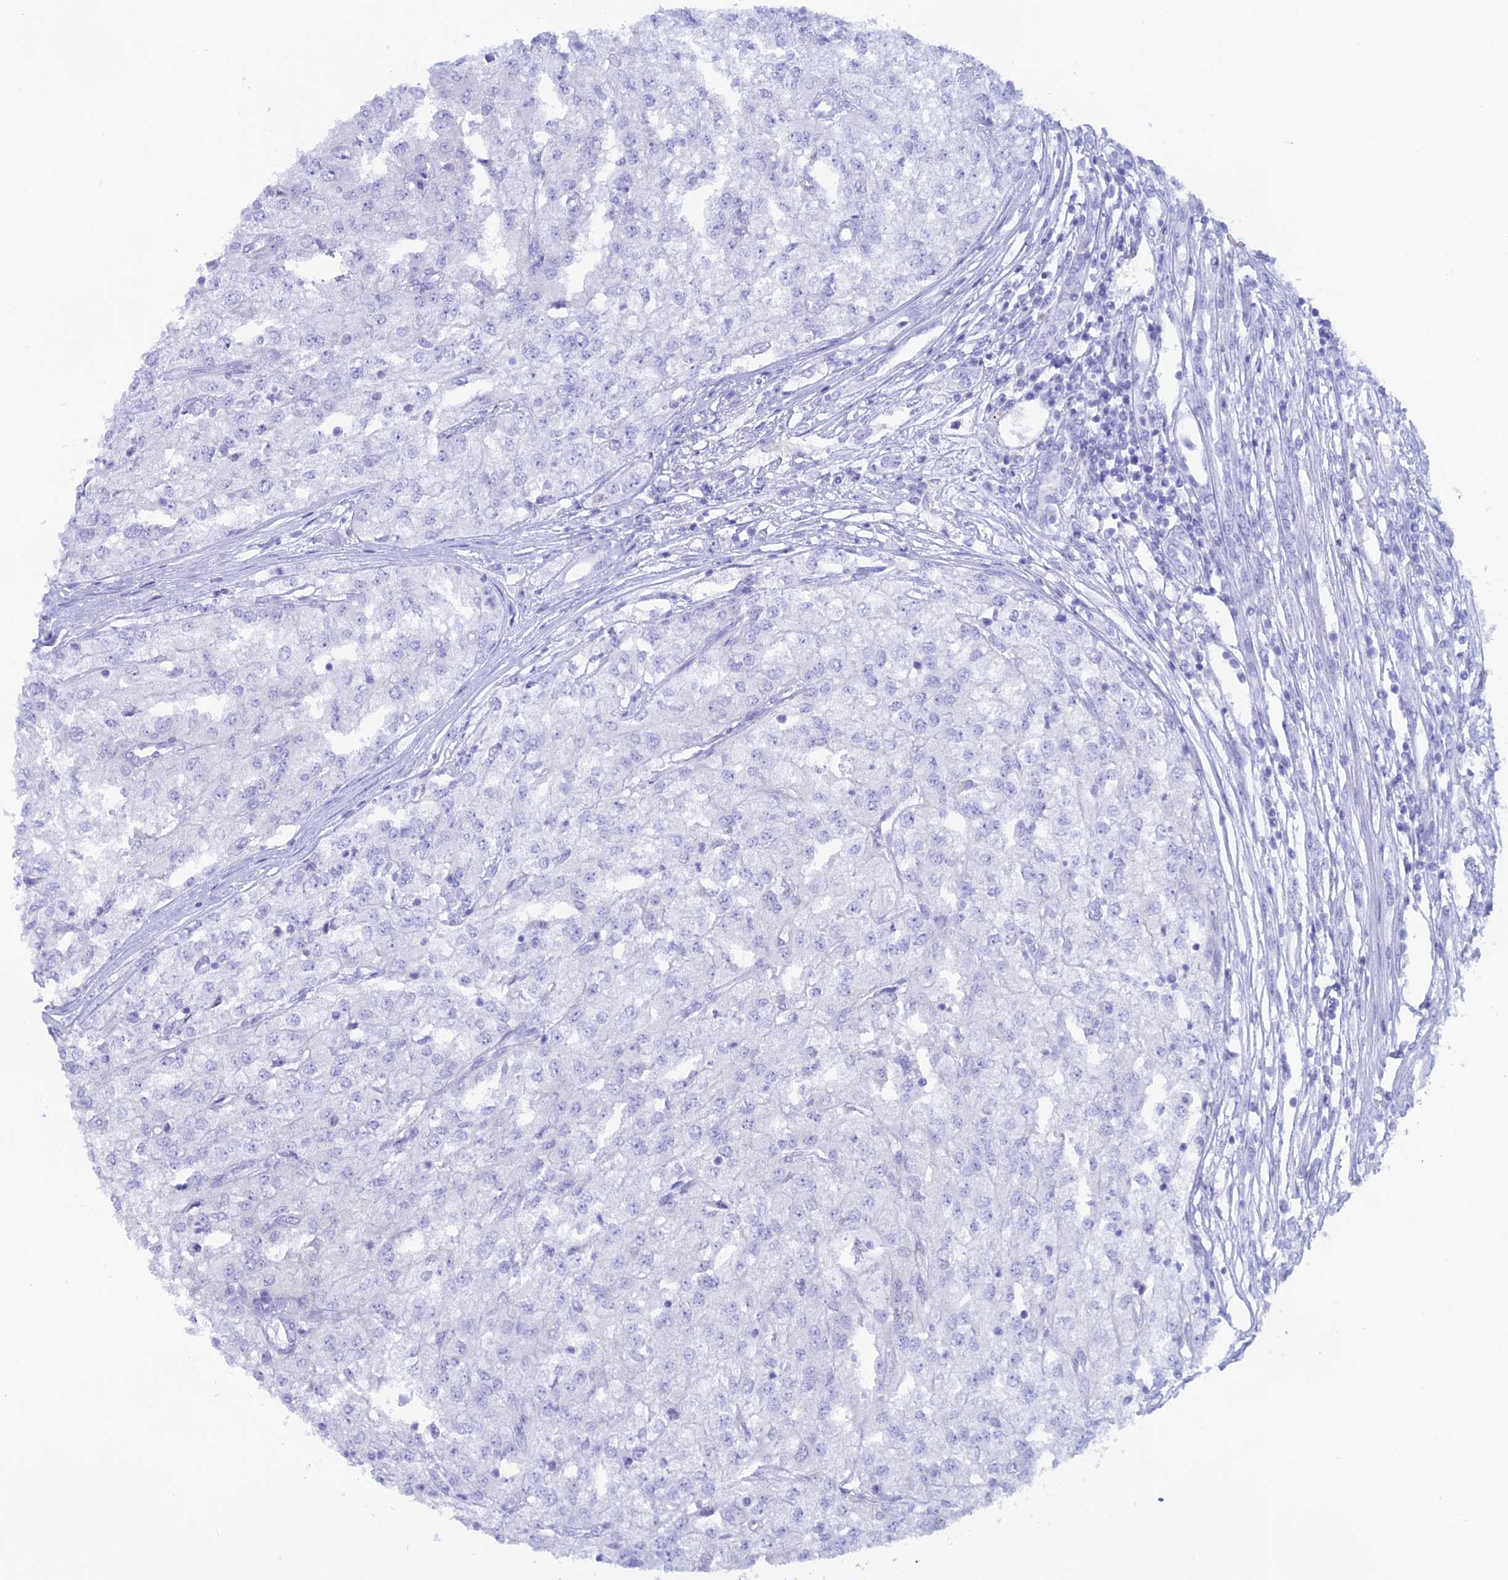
{"staining": {"intensity": "negative", "quantity": "none", "location": "none"}, "tissue": "renal cancer", "cell_type": "Tumor cells", "image_type": "cancer", "snomed": [{"axis": "morphology", "description": "Adenocarcinoma, NOS"}, {"axis": "topography", "description": "Kidney"}], "caption": "Immunohistochemistry image of neoplastic tissue: renal cancer stained with DAB (3,3'-diaminobenzidine) reveals no significant protein staining in tumor cells.", "gene": "RP1", "patient": {"sex": "female", "age": 54}}